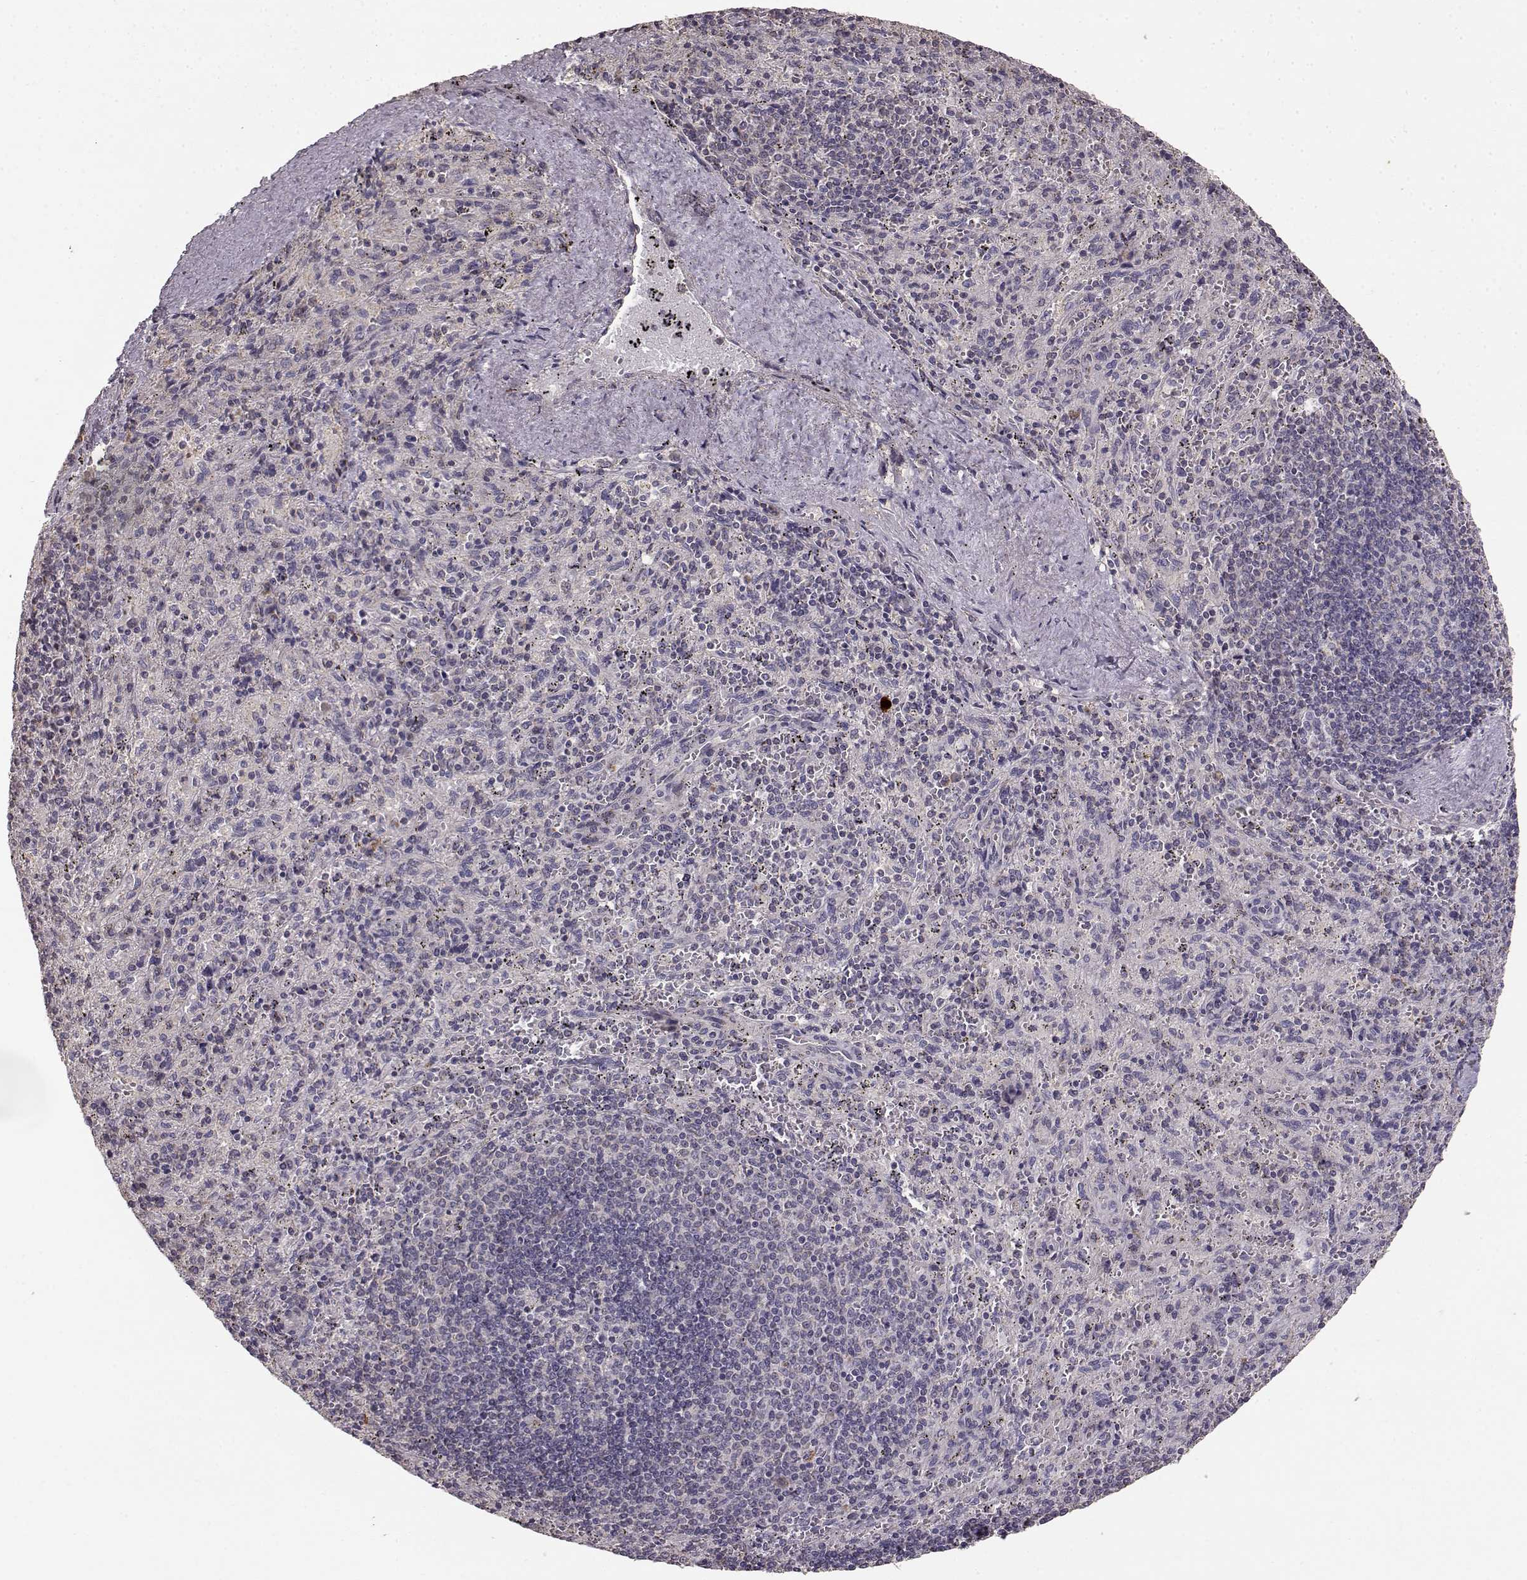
{"staining": {"intensity": "negative", "quantity": "none", "location": "none"}, "tissue": "spleen", "cell_type": "Cells in red pulp", "image_type": "normal", "snomed": [{"axis": "morphology", "description": "Normal tissue, NOS"}, {"axis": "topography", "description": "Spleen"}], "caption": "Immunohistochemical staining of unremarkable human spleen demonstrates no significant expression in cells in red pulp.", "gene": "ERBB3", "patient": {"sex": "male", "age": 57}}